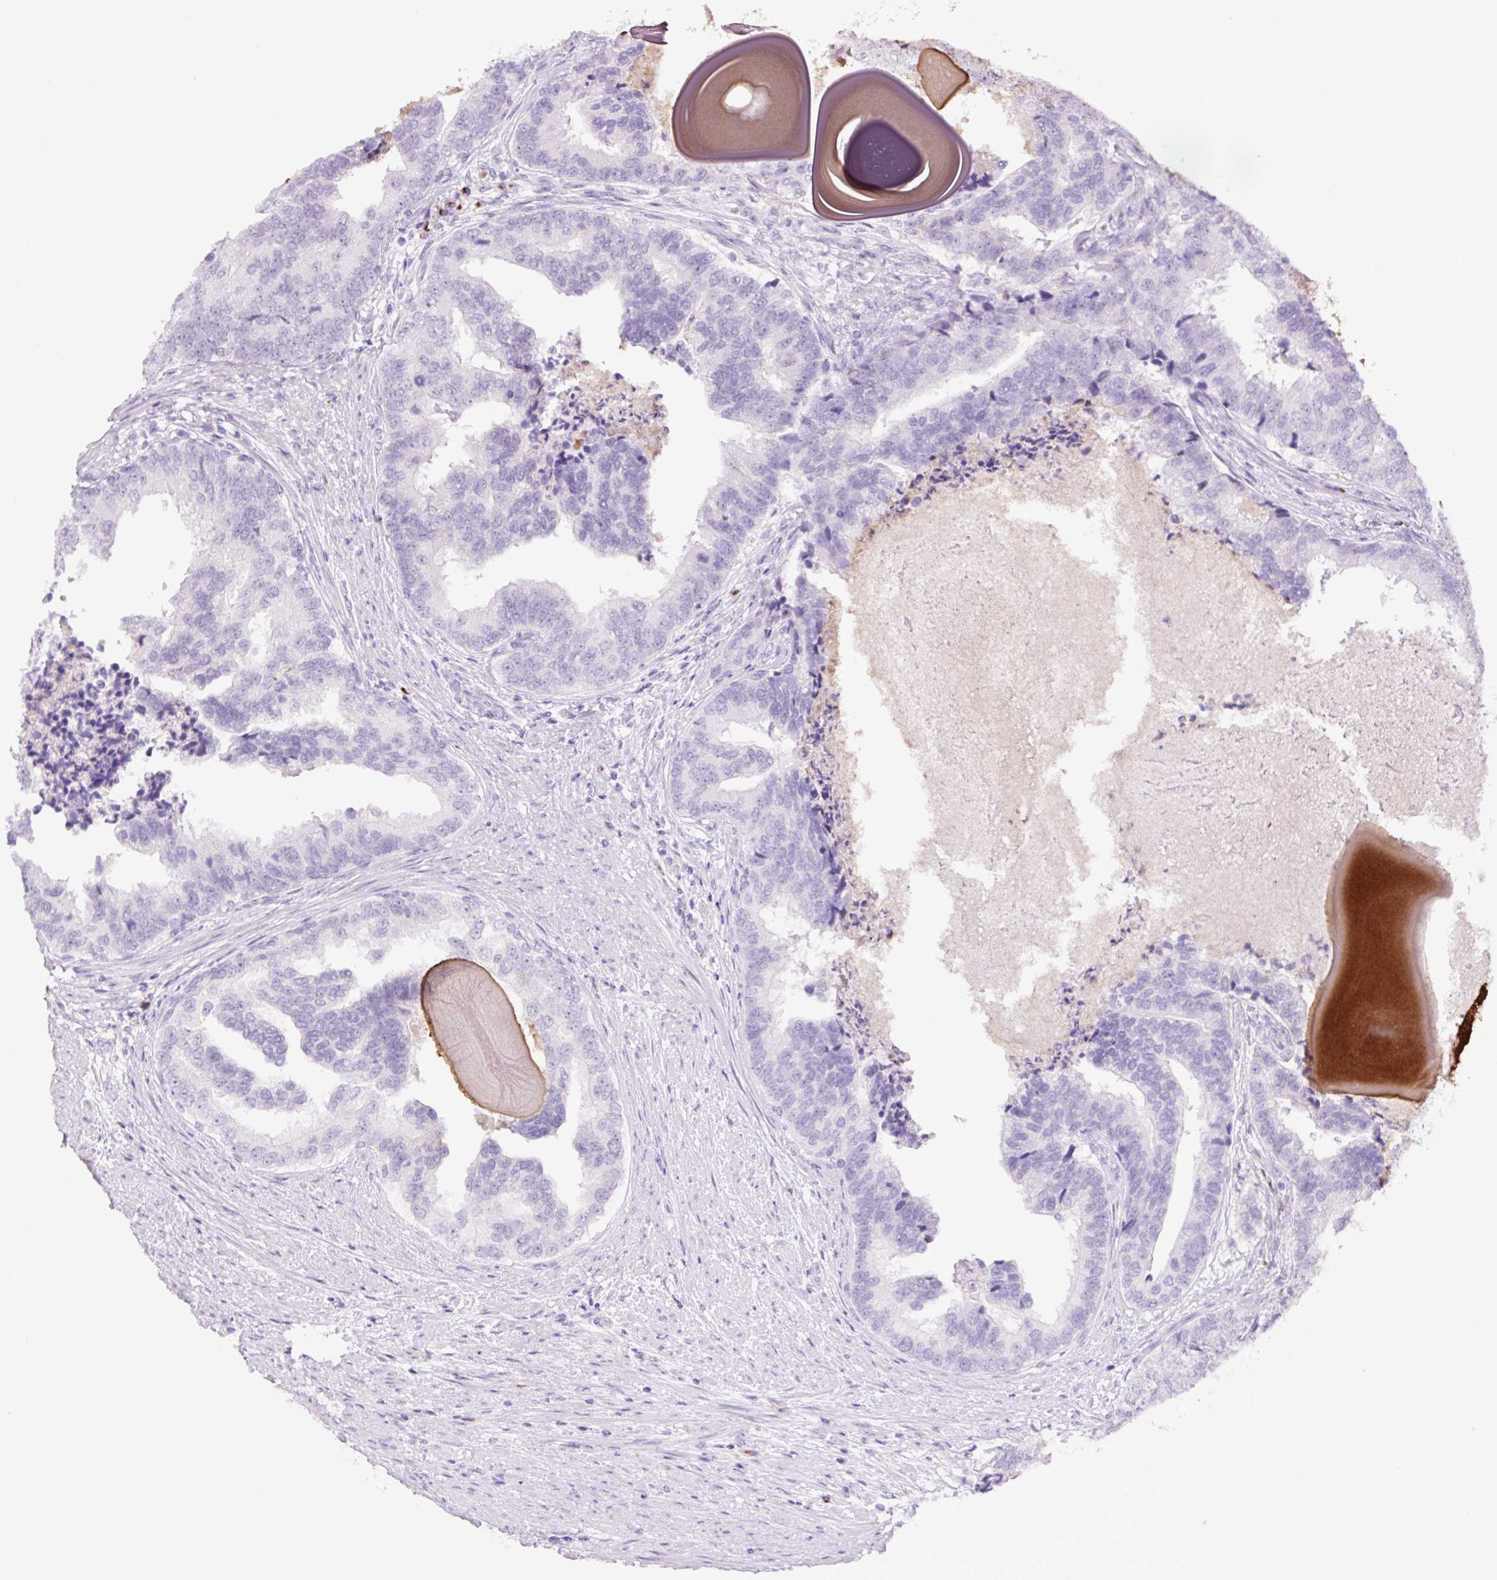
{"staining": {"intensity": "negative", "quantity": "none", "location": "none"}, "tissue": "prostate cancer", "cell_type": "Tumor cells", "image_type": "cancer", "snomed": [{"axis": "morphology", "description": "Adenocarcinoma, High grade"}, {"axis": "topography", "description": "Prostate"}], "caption": "Tumor cells show no significant protein positivity in adenocarcinoma (high-grade) (prostate).", "gene": "MFSD3", "patient": {"sex": "male", "age": 68}}